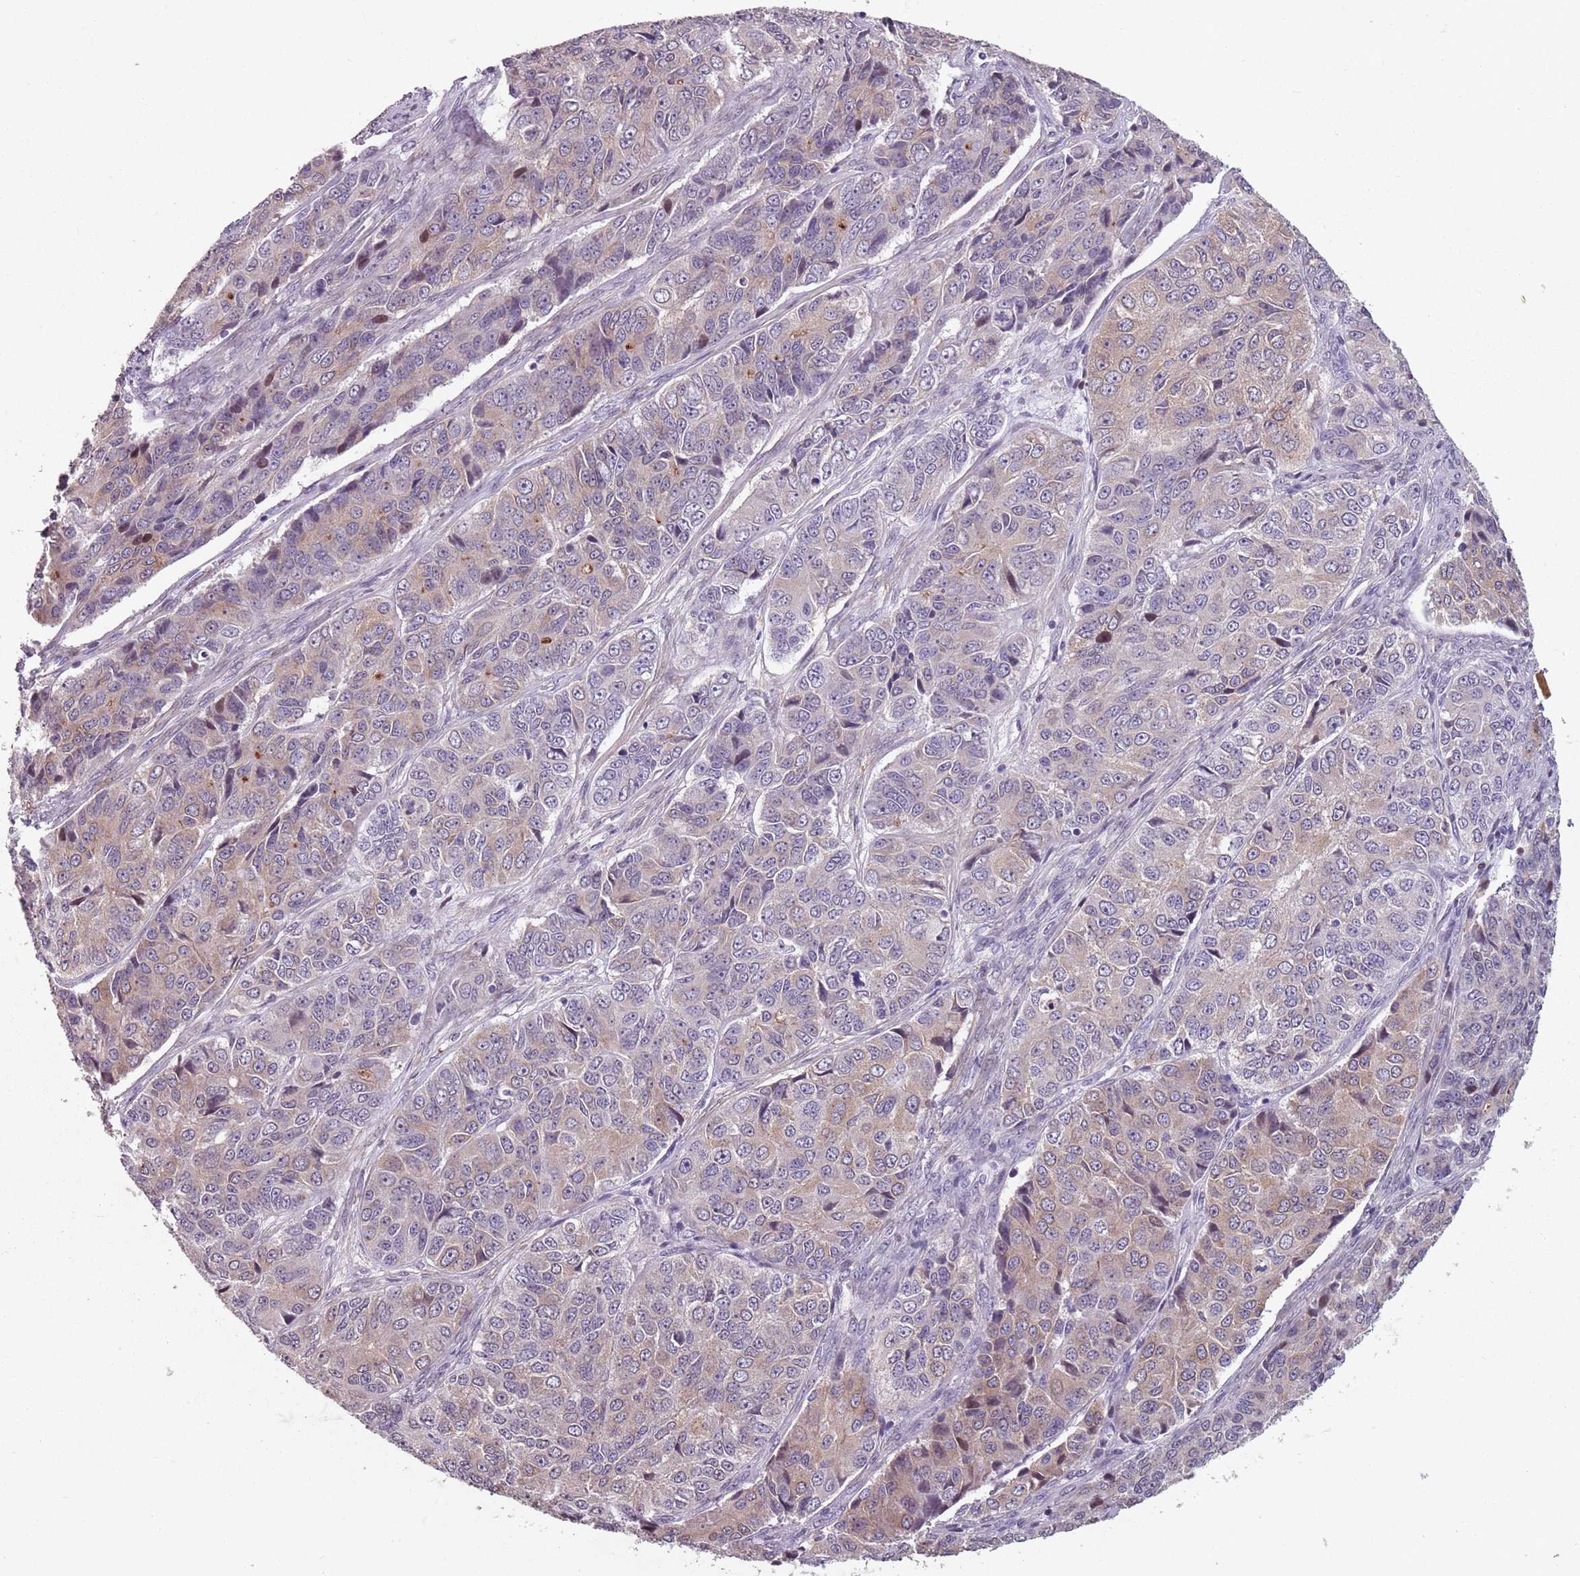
{"staining": {"intensity": "weak", "quantity": "25%-75%", "location": "cytoplasmic/membranous"}, "tissue": "ovarian cancer", "cell_type": "Tumor cells", "image_type": "cancer", "snomed": [{"axis": "morphology", "description": "Carcinoma, endometroid"}, {"axis": "topography", "description": "Ovary"}], "caption": "This is a histology image of immunohistochemistry staining of ovarian cancer (endometroid carcinoma), which shows weak expression in the cytoplasmic/membranous of tumor cells.", "gene": "TMC4", "patient": {"sex": "female", "age": 51}}